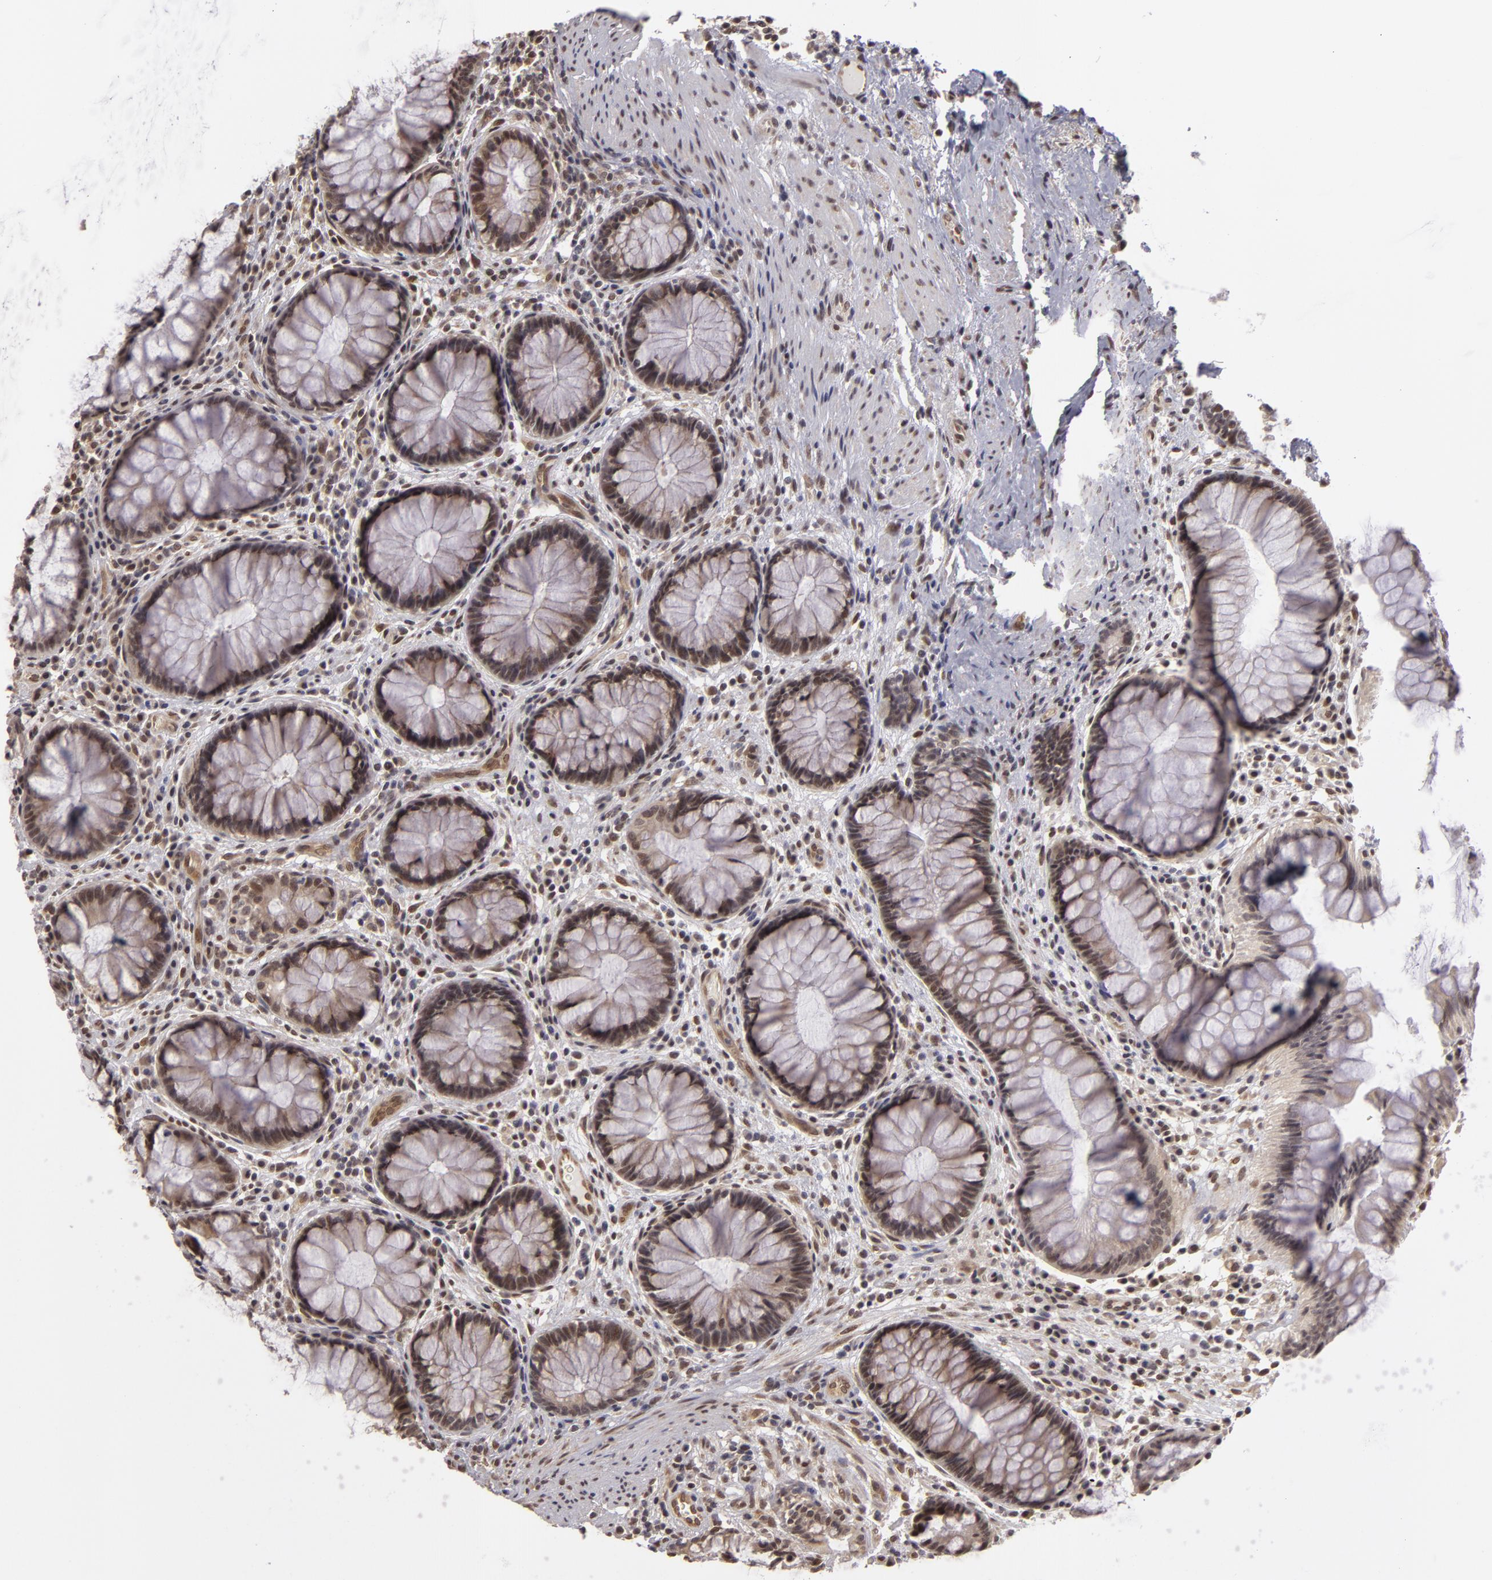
{"staining": {"intensity": "moderate", "quantity": ">75%", "location": "nuclear"}, "tissue": "rectum", "cell_type": "Glandular cells", "image_type": "normal", "snomed": [{"axis": "morphology", "description": "Normal tissue, NOS"}, {"axis": "topography", "description": "Rectum"}], "caption": "The image shows a brown stain indicating the presence of a protein in the nuclear of glandular cells in rectum.", "gene": "ZNF133", "patient": {"sex": "male", "age": 77}}